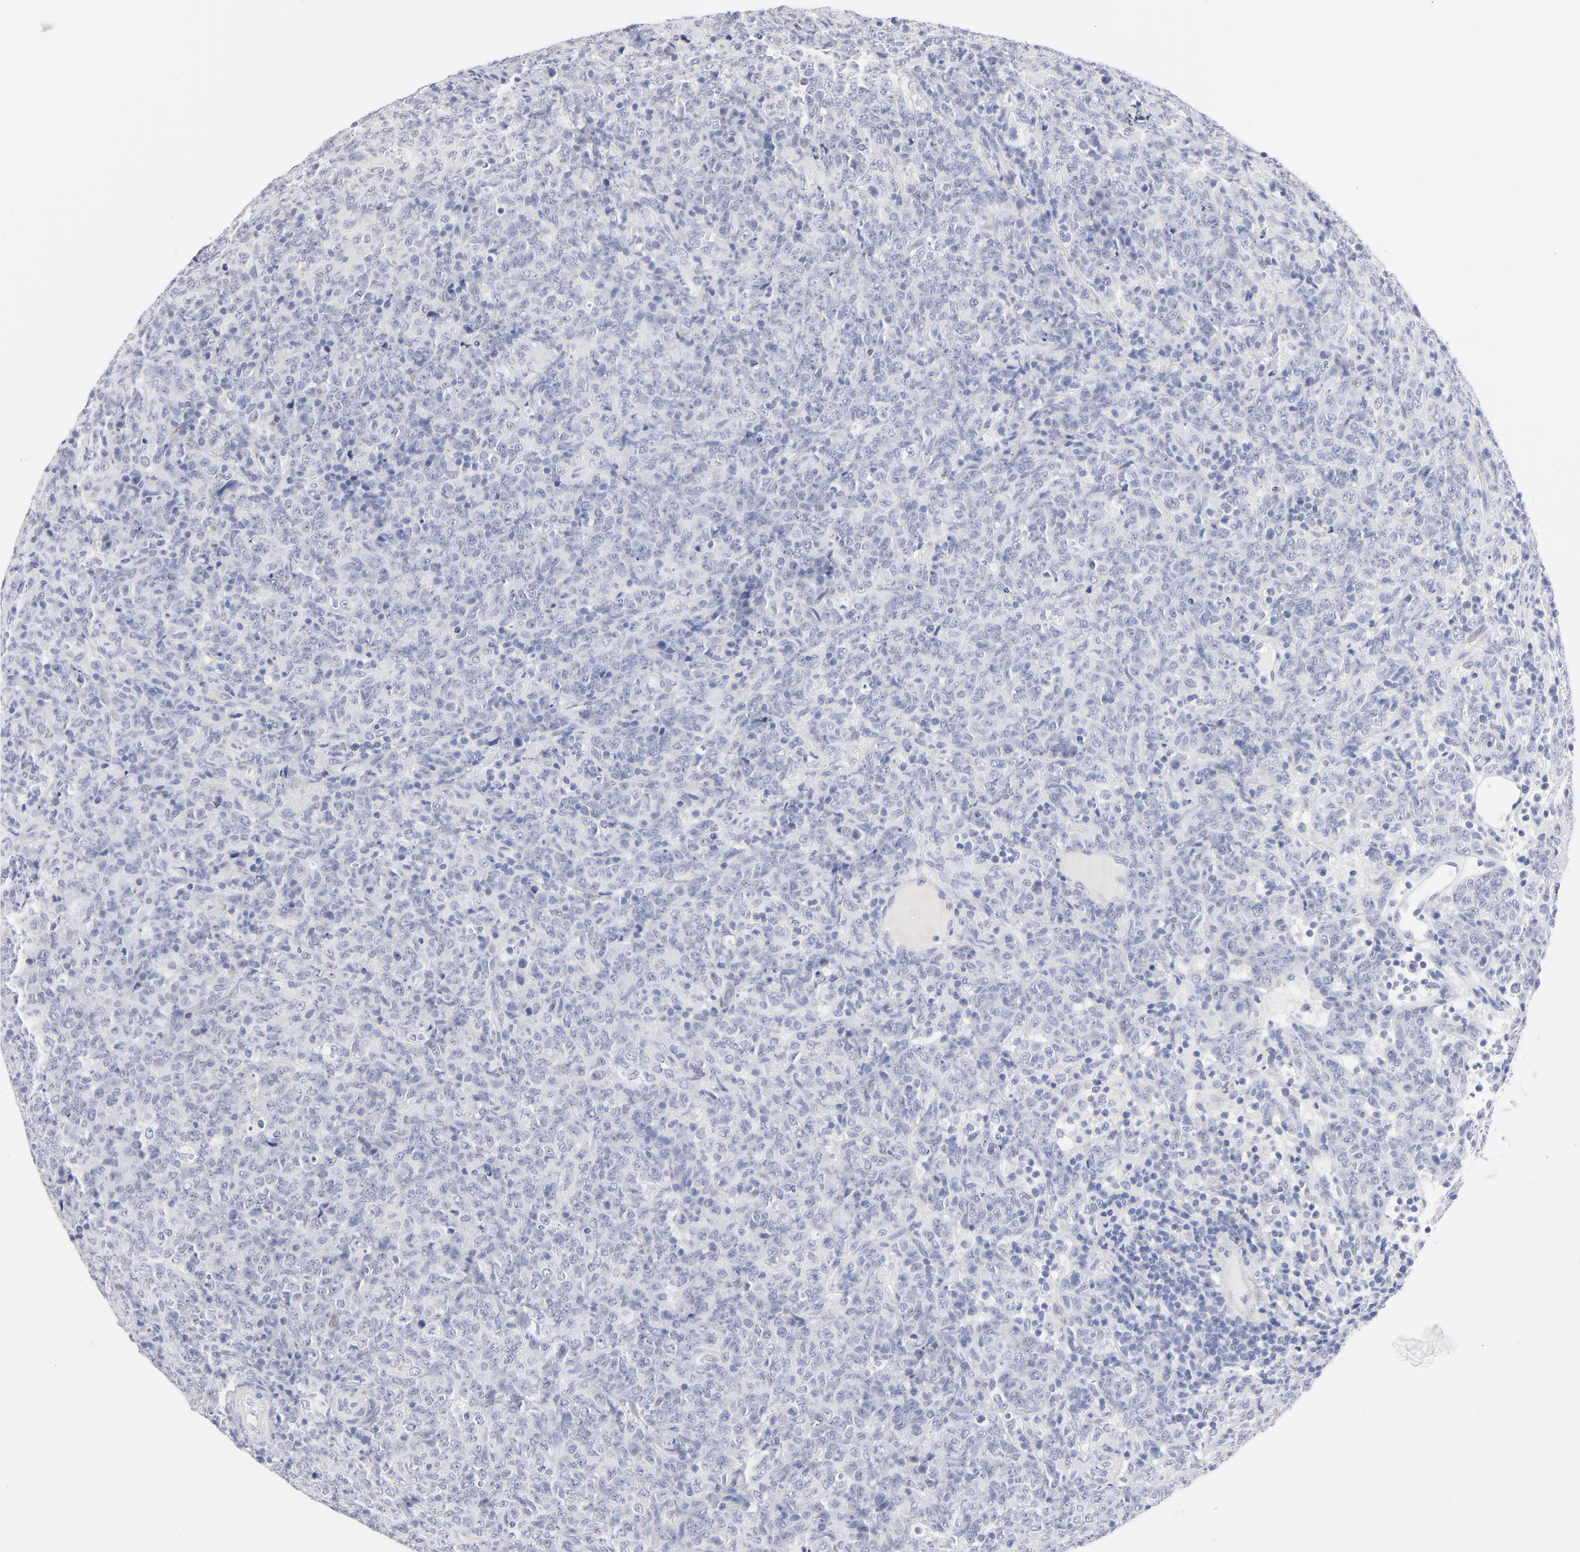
{"staining": {"intensity": "negative", "quantity": "none", "location": "none"}, "tissue": "lymphoma", "cell_type": "Tumor cells", "image_type": "cancer", "snomed": [{"axis": "morphology", "description": "Malignant lymphoma, non-Hodgkin's type, High grade"}, {"axis": "topography", "description": "Tonsil"}], "caption": "Tumor cells show no significant protein positivity in malignant lymphoma, non-Hodgkin's type (high-grade).", "gene": "KHNYN", "patient": {"sex": "female", "age": 36}}